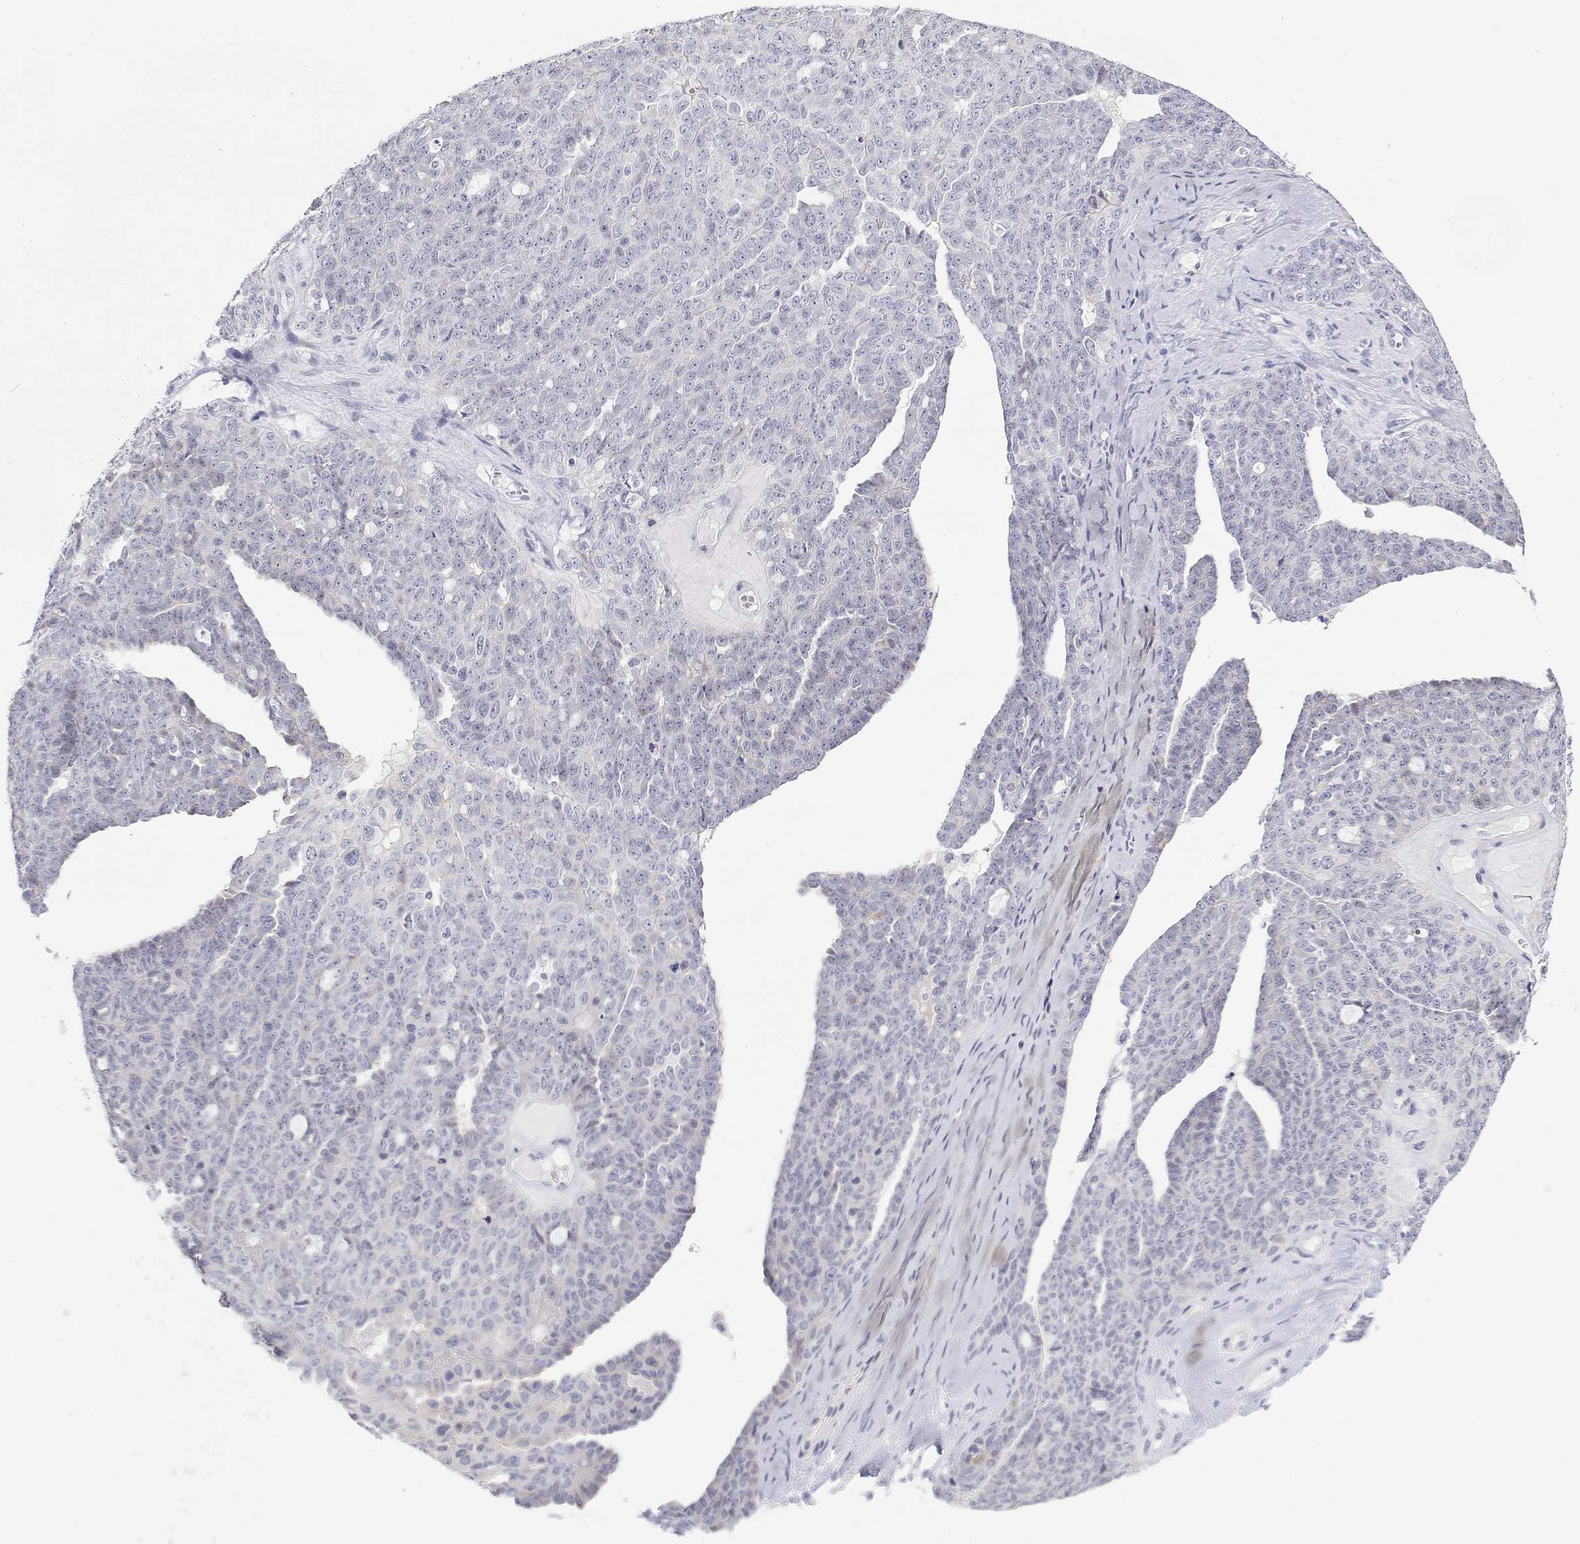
{"staining": {"intensity": "negative", "quantity": "none", "location": "none"}, "tissue": "ovarian cancer", "cell_type": "Tumor cells", "image_type": "cancer", "snomed": [{"axis": "morphology", "description": "Cystadenocarcinoma, serous, NOS"}, {"axis": "topography", "description": "Ovary"}], "caption": "A histopathology image of human ovarian cancer is negative for staining in tumor cells.", "gene": "MISP", "patient": {"sex": "female", "age": 71}}